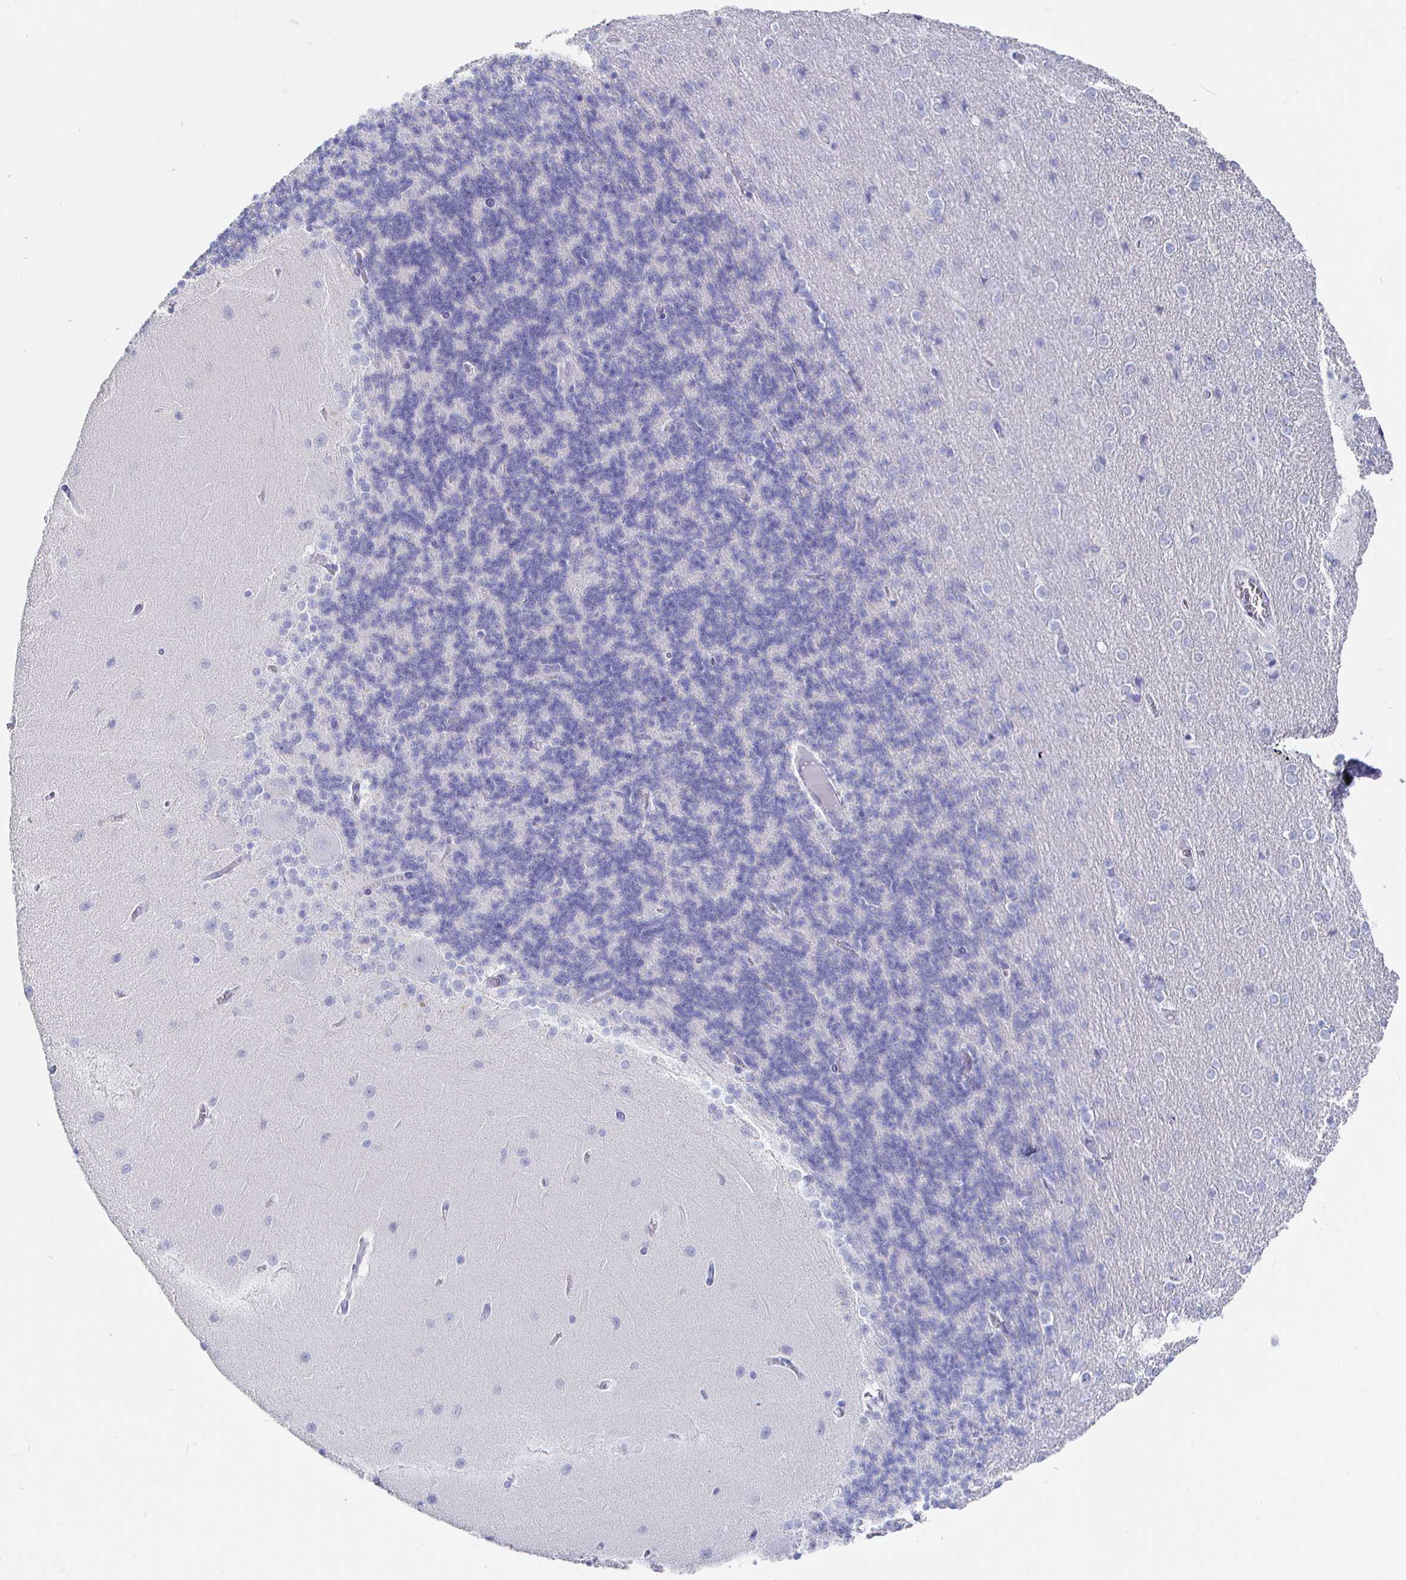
{"staining": {"intensity": "negative", "quantity": "none", "location": "none"}, "tissue": "cerebellum", "cell_type": "Cells in granular layer", "image_type": "normal", "snomed": [{"axis": "morphology", "description": "Normal tissue, NOS"}, {"axis": "topography", "description": "Cerebellum"}], "caption": "The immunohistochemistry (IHC) histopathology image has no significant staining in cells in granular layer of cerebellum.", "gene": "CLCA1", "patient": {"sex": "female", "age": 54}}